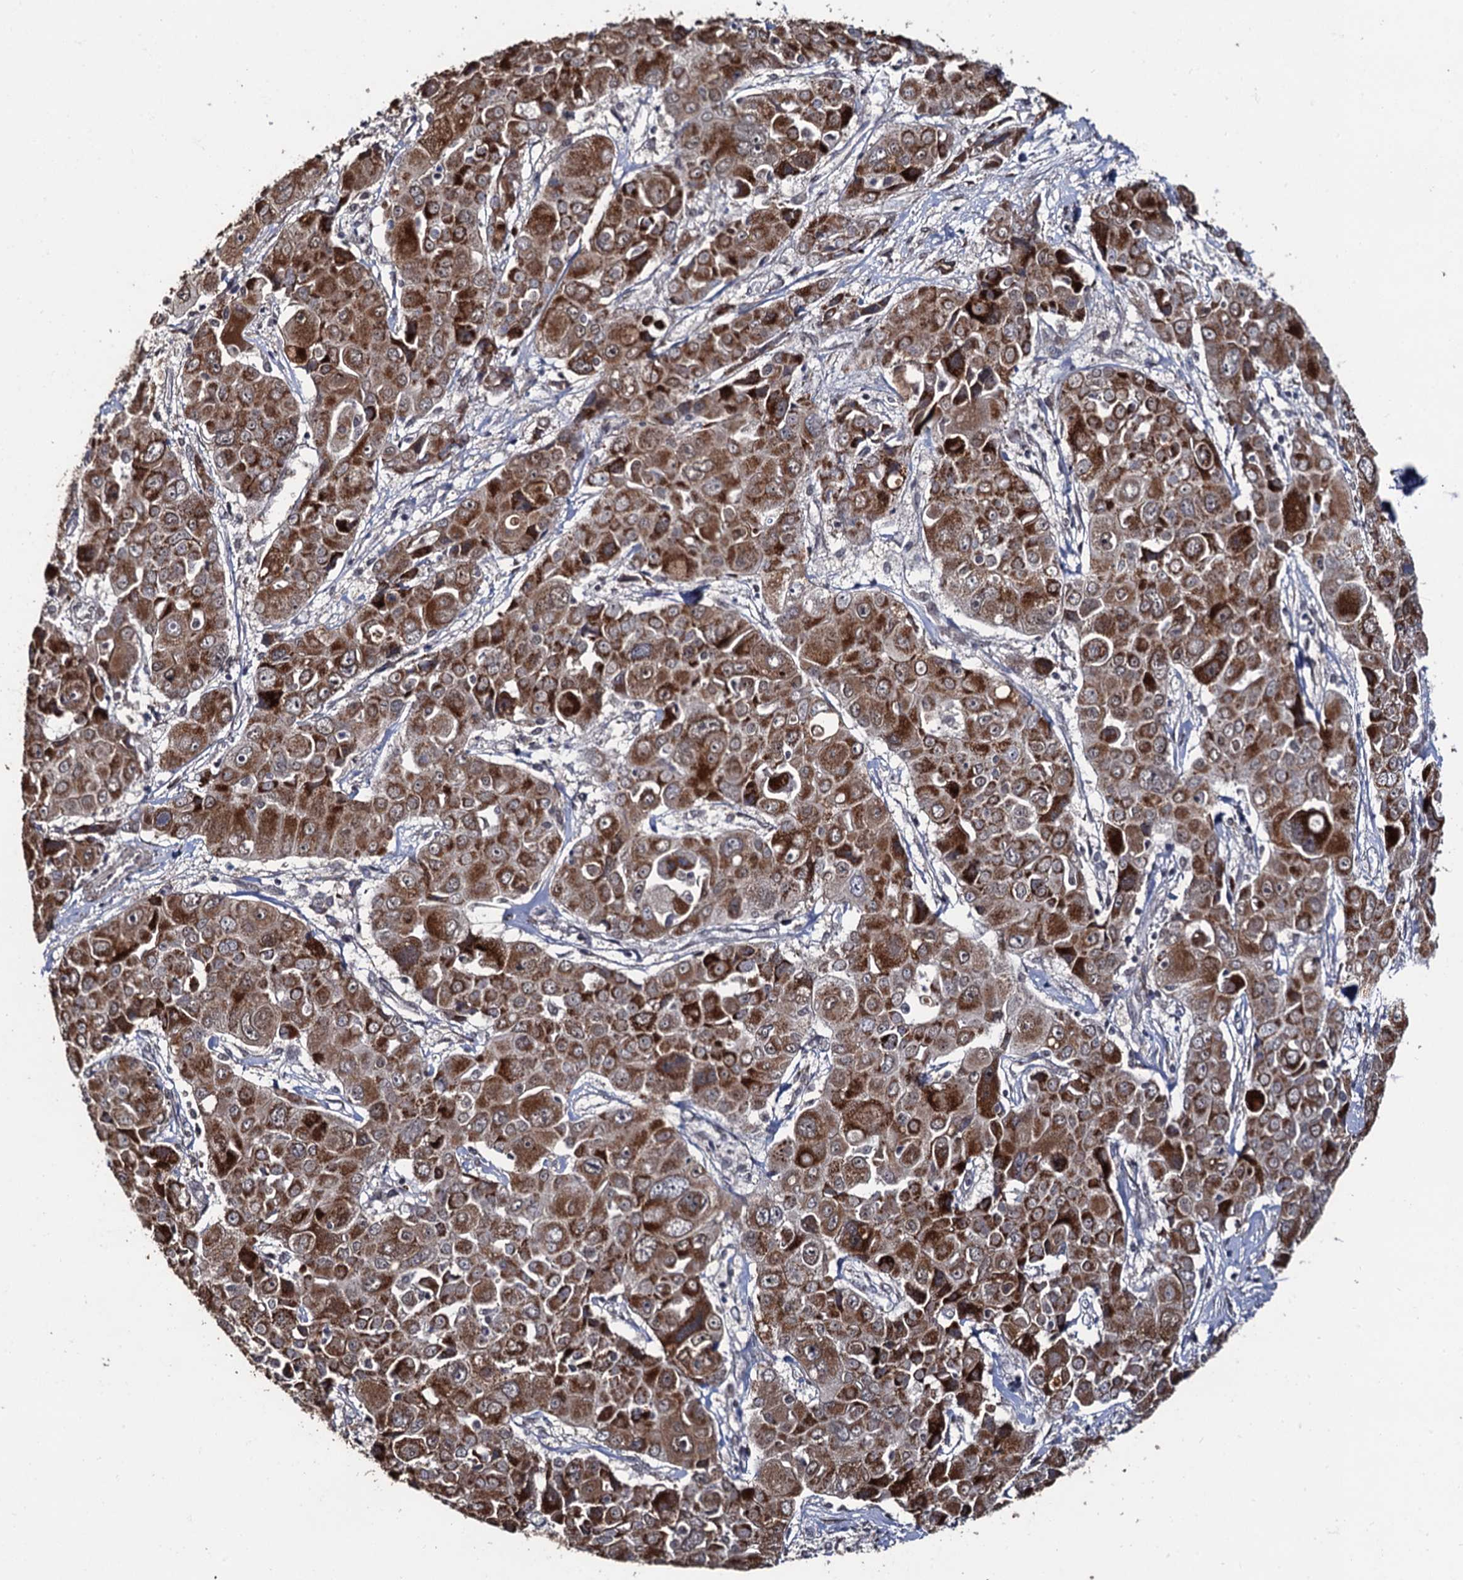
{"staining": {"intensity": "moderate", "quantity": ">75%", "location": "cytoplasmic/membranous"}, "tissue": "liver cancer", "cell_type": "Tumor cells", "image_type": "cancer", "snomed": [{"axis": "morphology", "description": "Cholangiocarcinoma"}, {"axis": "topography", "description": "Liver"}], "caption": "This is a photomicrograph of immunohistochemistry staining of liver cancer (cholangiocarcinoma), which shows moderate expression in the cytoplasmic/membranous of tumor cells.", "gene": "LRRC63", "patient": {"sex": "male", "age": 67}}